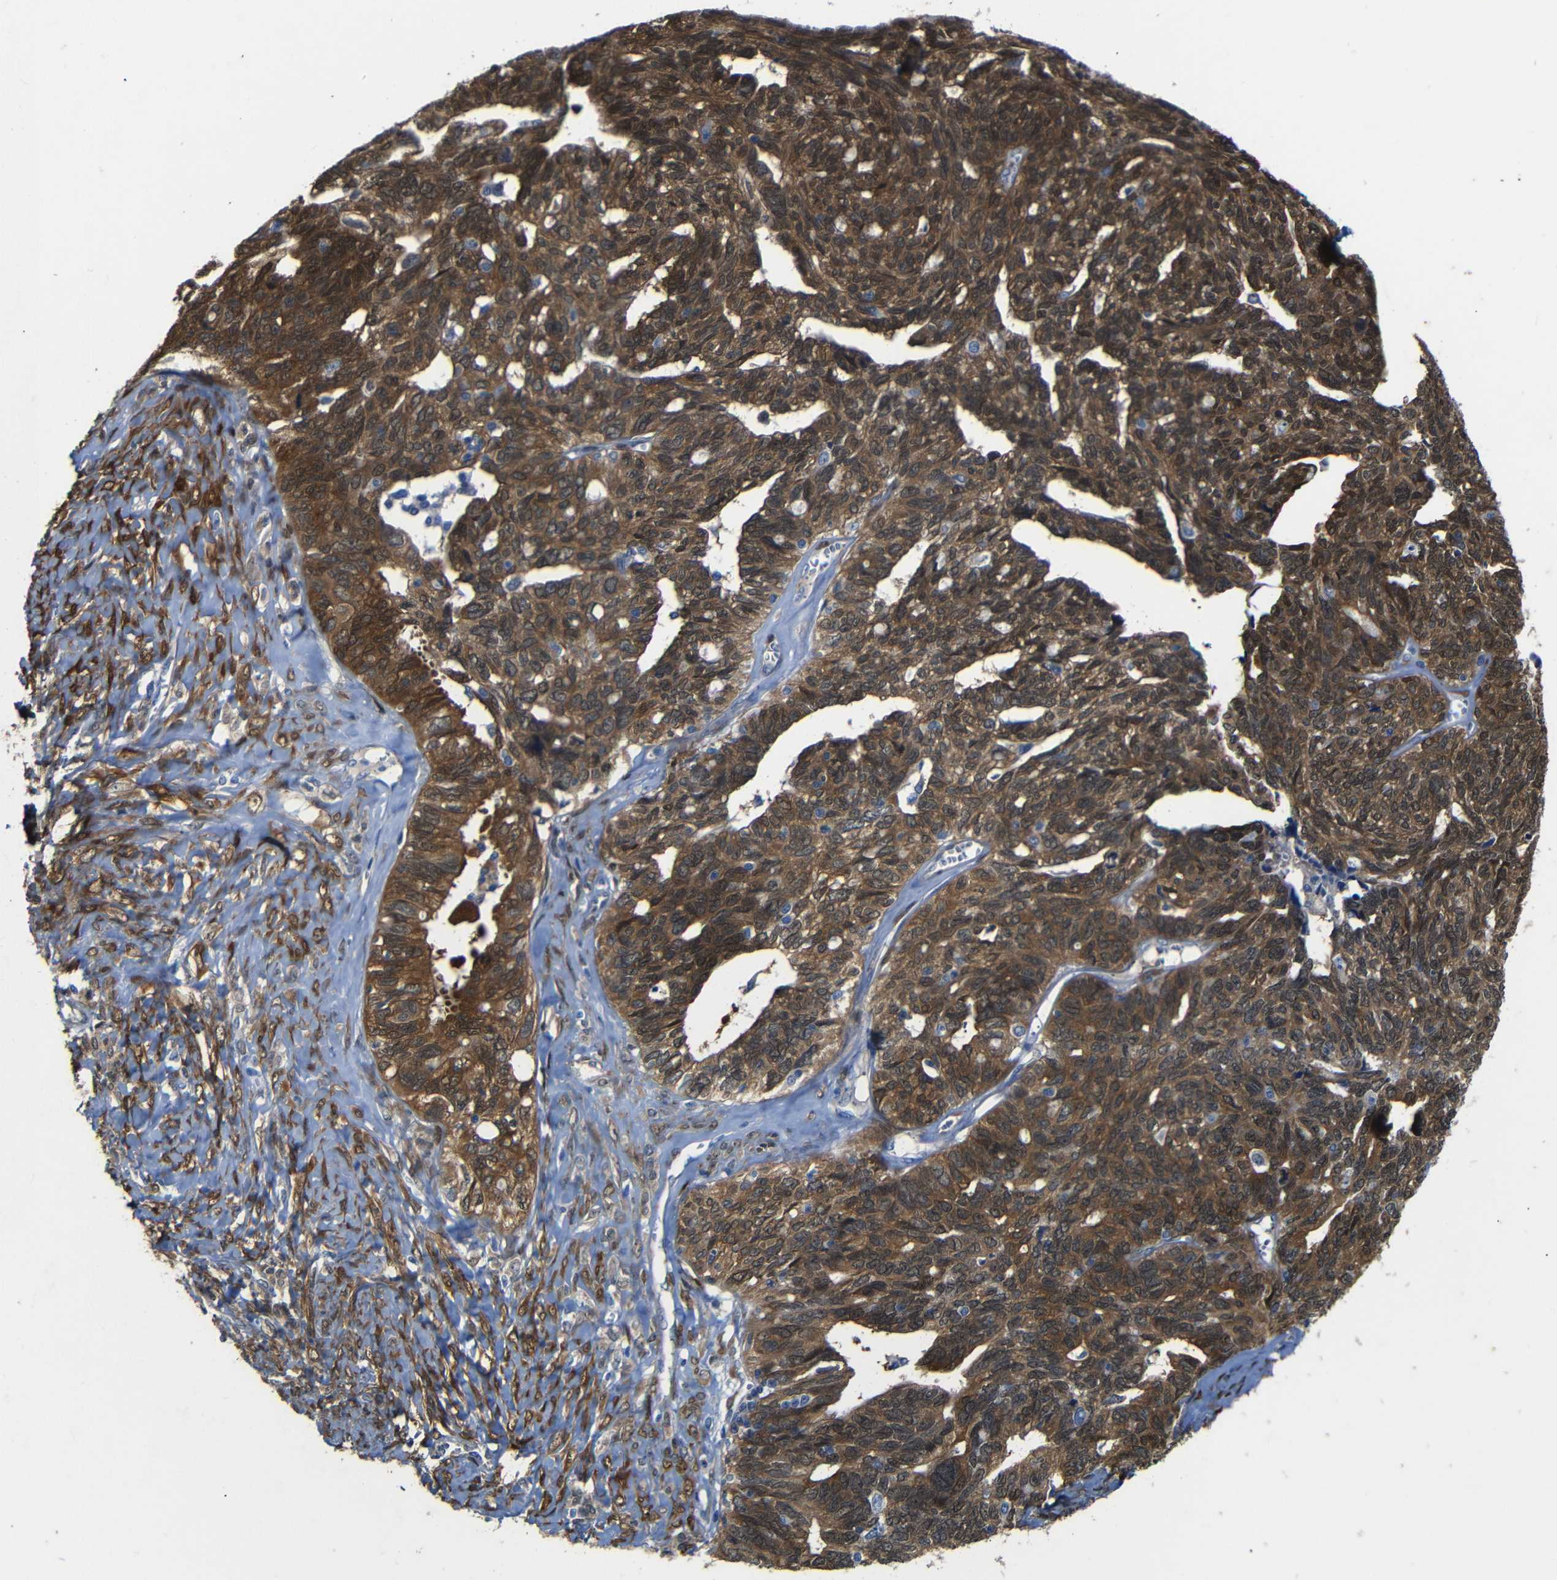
{"staining": {"intensity": "strong", "quantity": ">75%", "location": "cytoplasmic/membranous,nuclear"}, "tissue": "ovarian cancer", "cell_type": "Tumor cells", "image_type": "cancer", "snomed": [{"axis": "morphology", "description": "Cystadenocarcinoma, serous, NOS"}, {"axis": "topography", "description": "Ovary"}], "caption": "IHC (DAB) staining of ovarian cancer (serous cystadenocarcinoma) exhibits strong cytoplasmic/membranous and nuclear protein staining in about >75% of tumor cells. The staining was performed using DAB (3,3'-diaminobenzidine), with brown indicating positive protein expression. Nuclei are stained blue with hematoxylin.", "gene": "YAP1", "patient": {"sex": "female", "age": 79}}